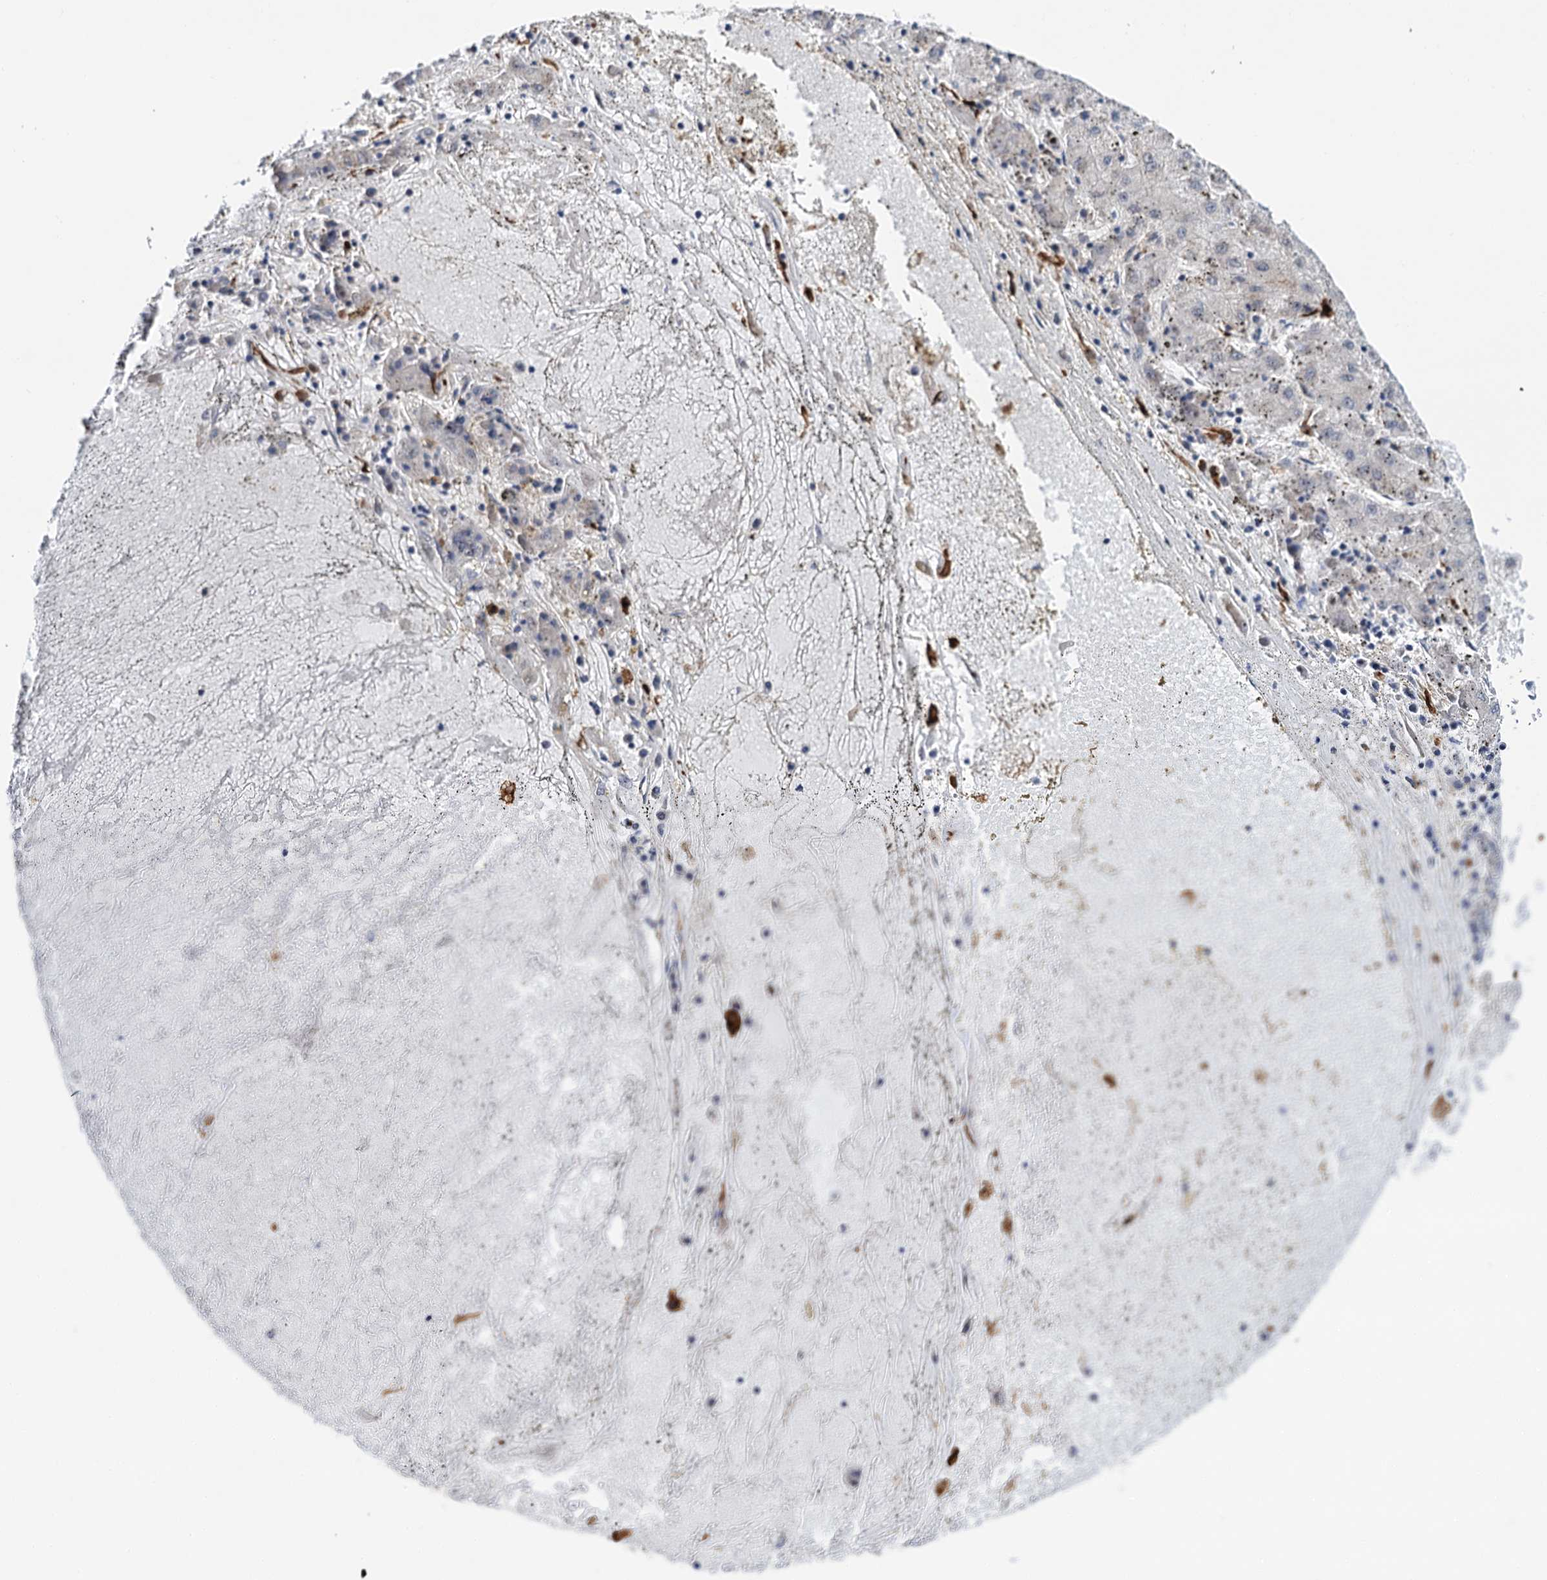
{"staining": {"intensity": "negative", "quantity": "none", "location": "none"}, "tissue": "liver cancer", "cell_type": "Tumor cells", "image_type": "cancer", "snomed": [{"axis": "morphology", "description": "Carcinoma, Hepatocellular, NOS"}, {"axis": "topography", "description": "Liver"}], "caption": "A high-resolution image shows immunohistochemistry (IHC) staining of liver hepatocellular carcinoma, which shows no significant positivity in tumor cells.", "gene": "NAT10", "patient": {"sex": "male", "age": 72}}